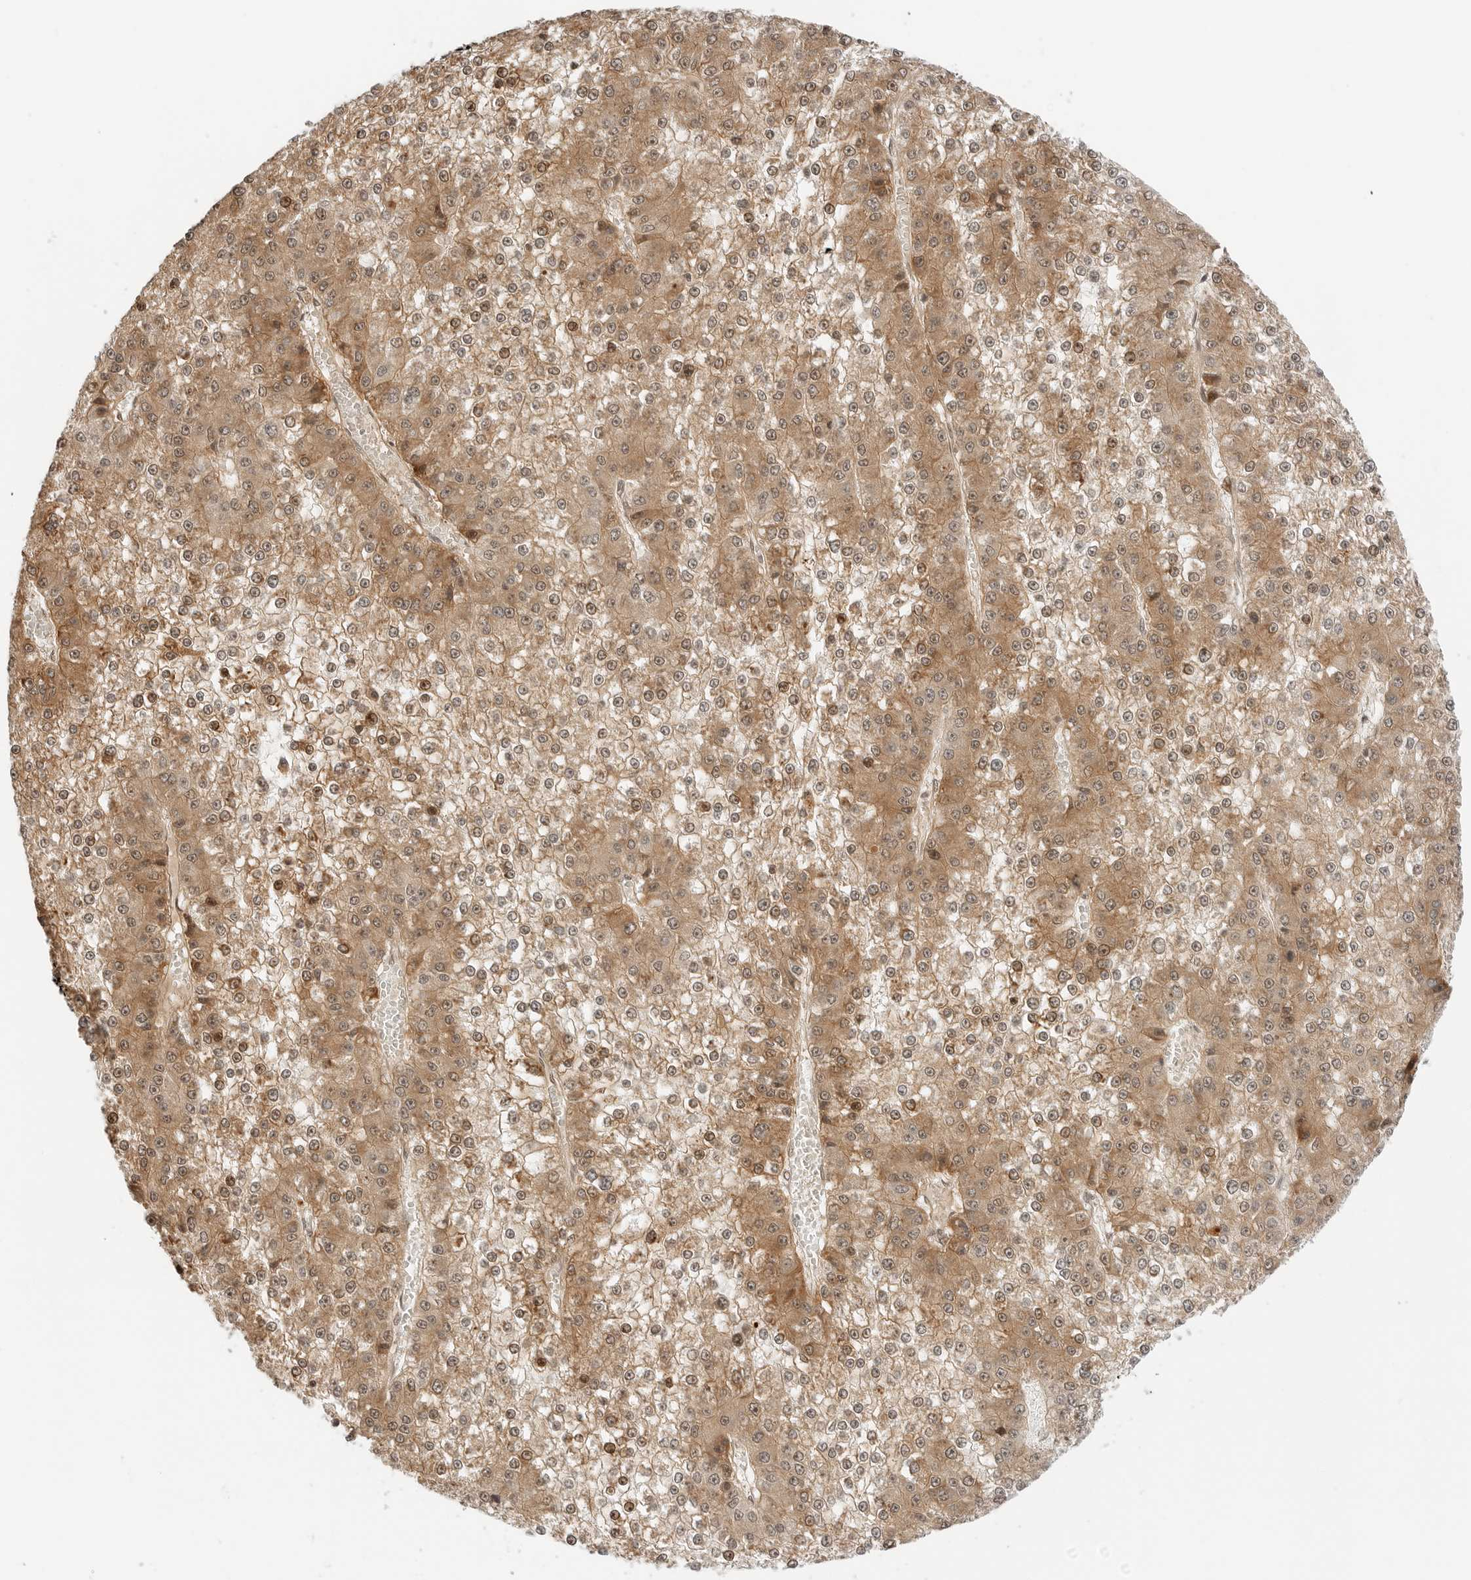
{"staining": {"intensity": "moderate", "quantity": ">75%", "location": "cytoplasmic/membranous,nuclear"}, "tissue": "liver cancer", "cell_type": "Tumor cells", "image_type": "cancer", "snomed": [{"axis": "morphology", "description": "Carcinoma, Hepatocellular, NOS"}, {"axis": "topography", "description": "Liver"}], "caption": "IHC image of neoplastic tissue: hepatocellular carcinoma (liver) stained using IHC exhibits medium levels of moderate protein expression localized specifically in the cytoplasmic/membranous and nuclear of tumor cells, appearing as a cytoplasmic/membranous and nuclear brown color.", "gene": "GEM", "patient": {"sex": "female", "age": 73}}